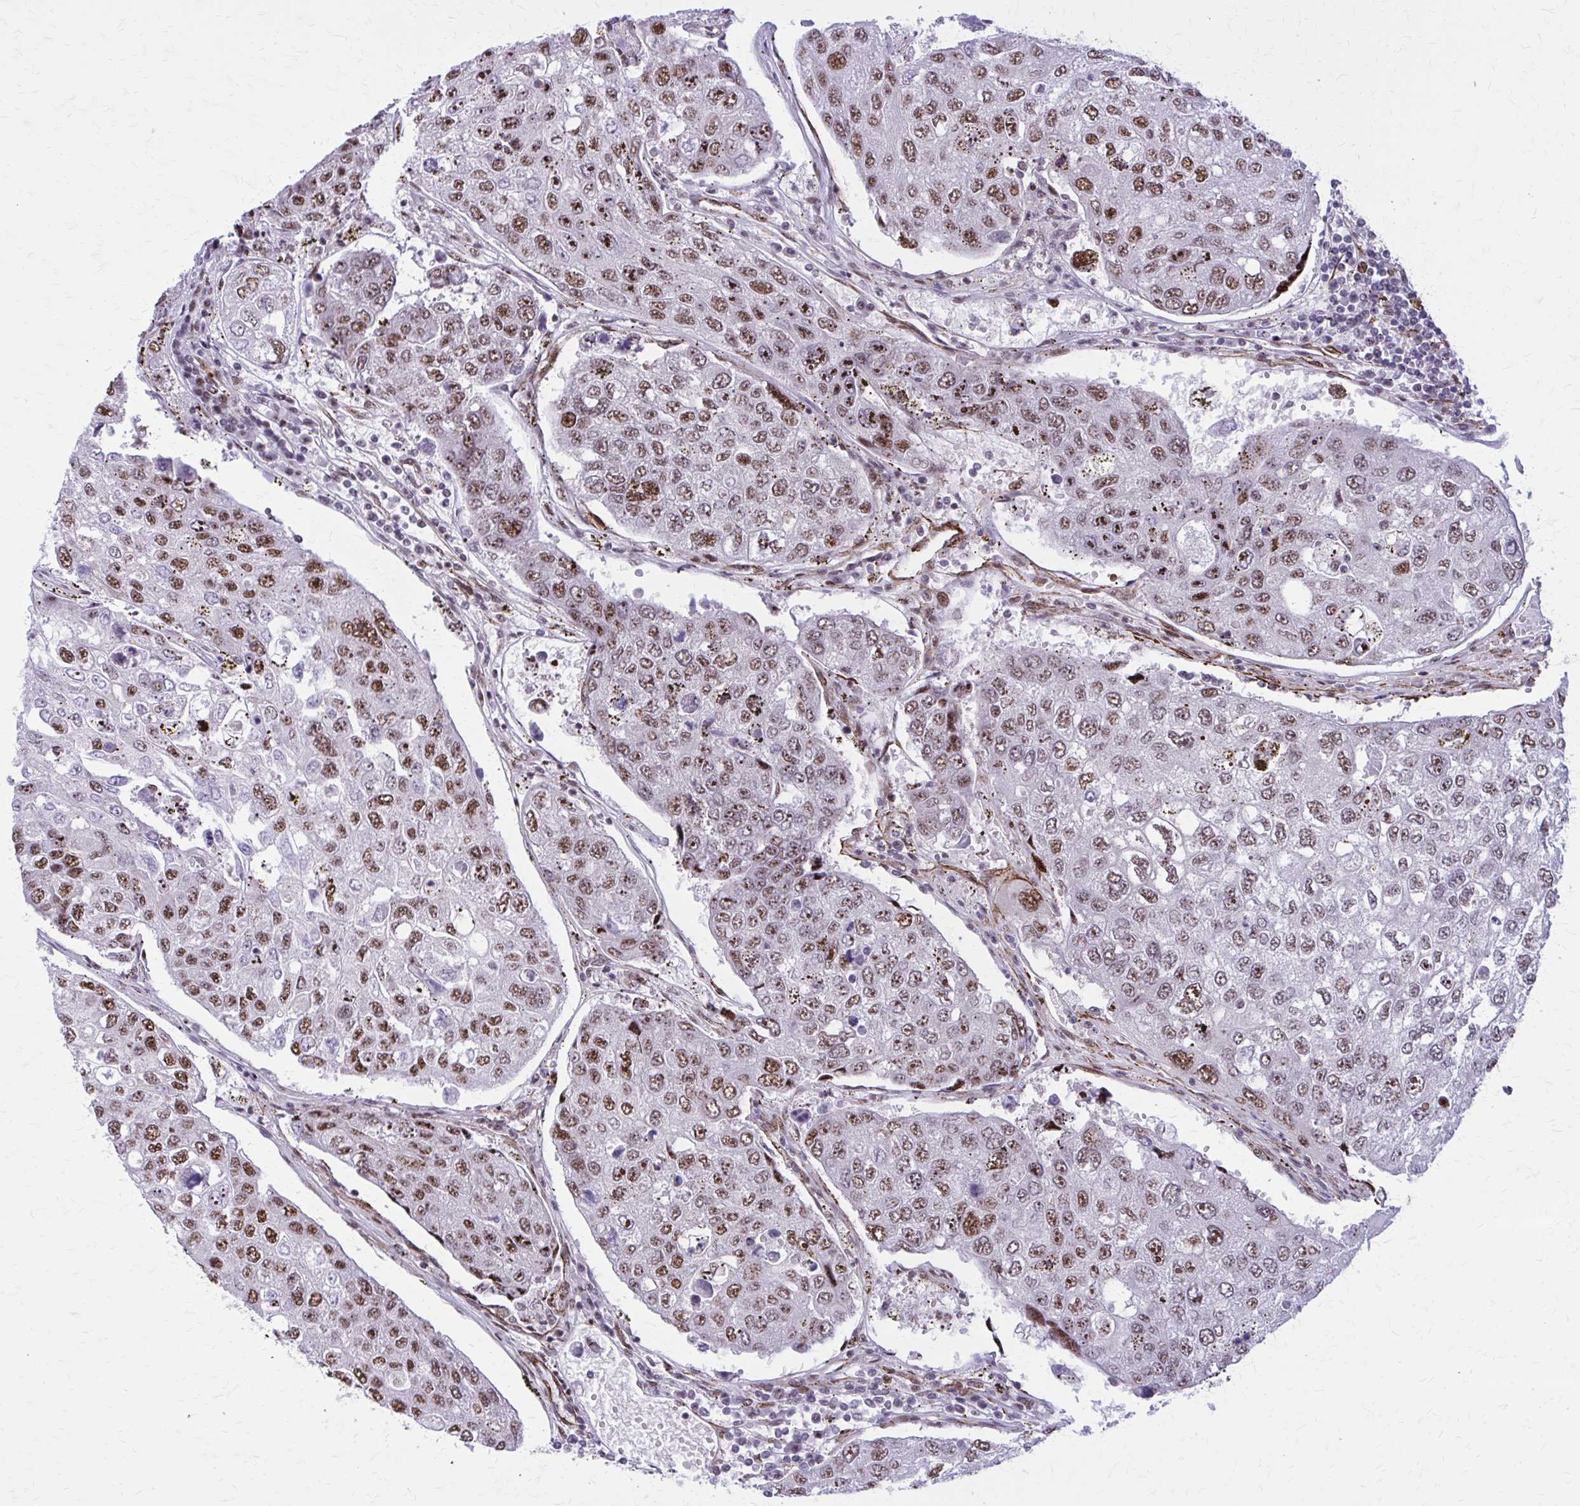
{"staining": {"intensity": "moderate", "quantity": ">75%", "location": "nuclear"}, "tissue": "urothelial cancer", "cell_type": "Tumor cells", "image_type": "cancer", "snomed": [{"axis": "morphology", "description": "Urothelial carcinoma, High grade"}, {"axis": "topography", "description": "Lymph node"}, {"axis": "topography", "description": "Urinary bladder"}], "caption": "Immunohistochemical staining of human urothelial cancer exhibits moderate nuclear protein staining in about >75% of tumor cells.", "gene": "NRBF2", "patient": {"sex": "male", "age": 51}}